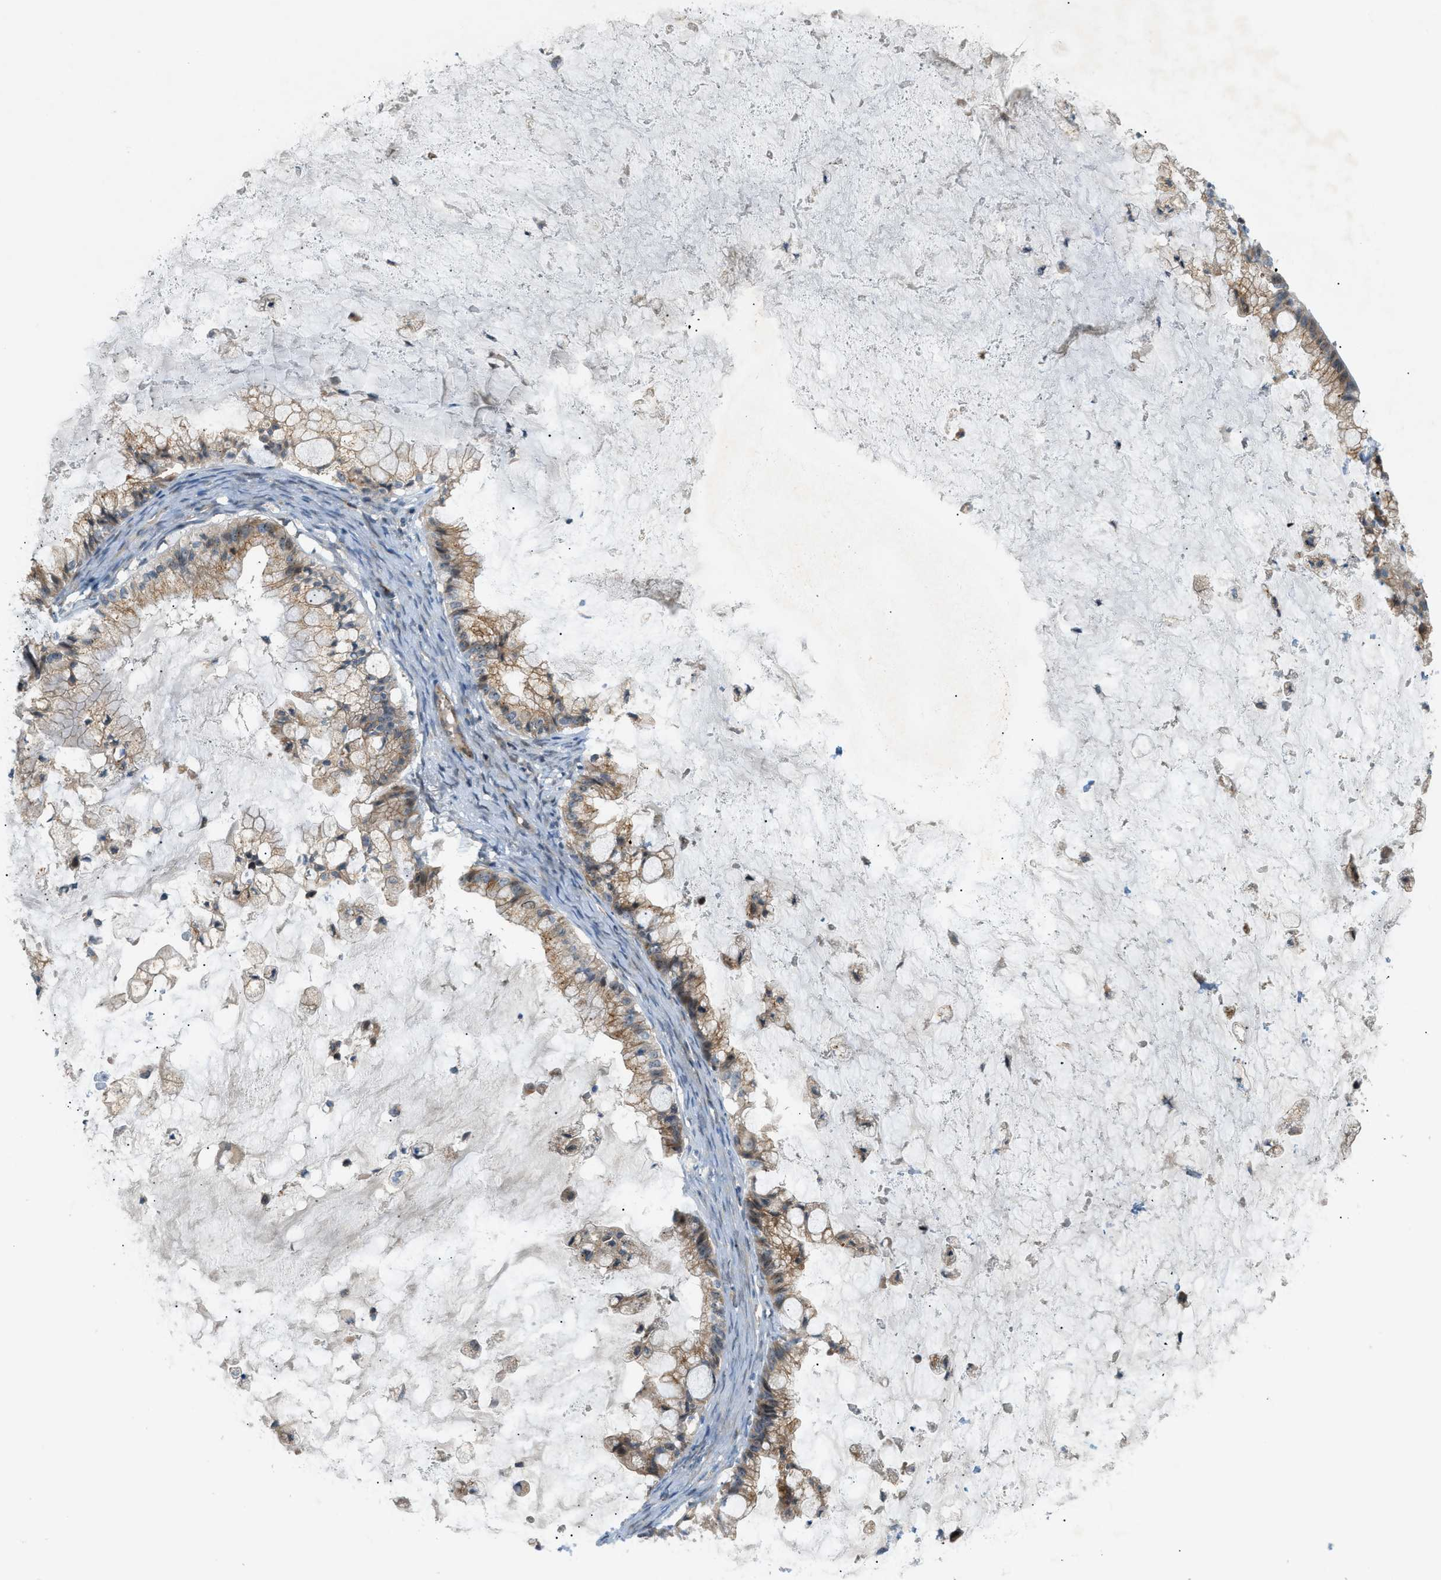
{"staining": {"intensity": "moderate", "quantity": "25%-75%", "location": "cytoplasmic/membranous"}, "tissue": "ovarian cancer", "cell_type": "Tumor cells", "image_type": "cancer", "snomed": [{"axis": "morphology", "description": "Cystadenocarcinoma, mucinous, NOS"}, {"axis": "topography", "description": "Ovary"}], "caption": "Protein staining shows moderate cytoplasmic/membranous positivity in about 25%-75% of tumor cells in ovarian cancer (mucinous cystadenocarcinoma).", "gene": "GRK6", "patient": {"sex": "female", "age": 57}}